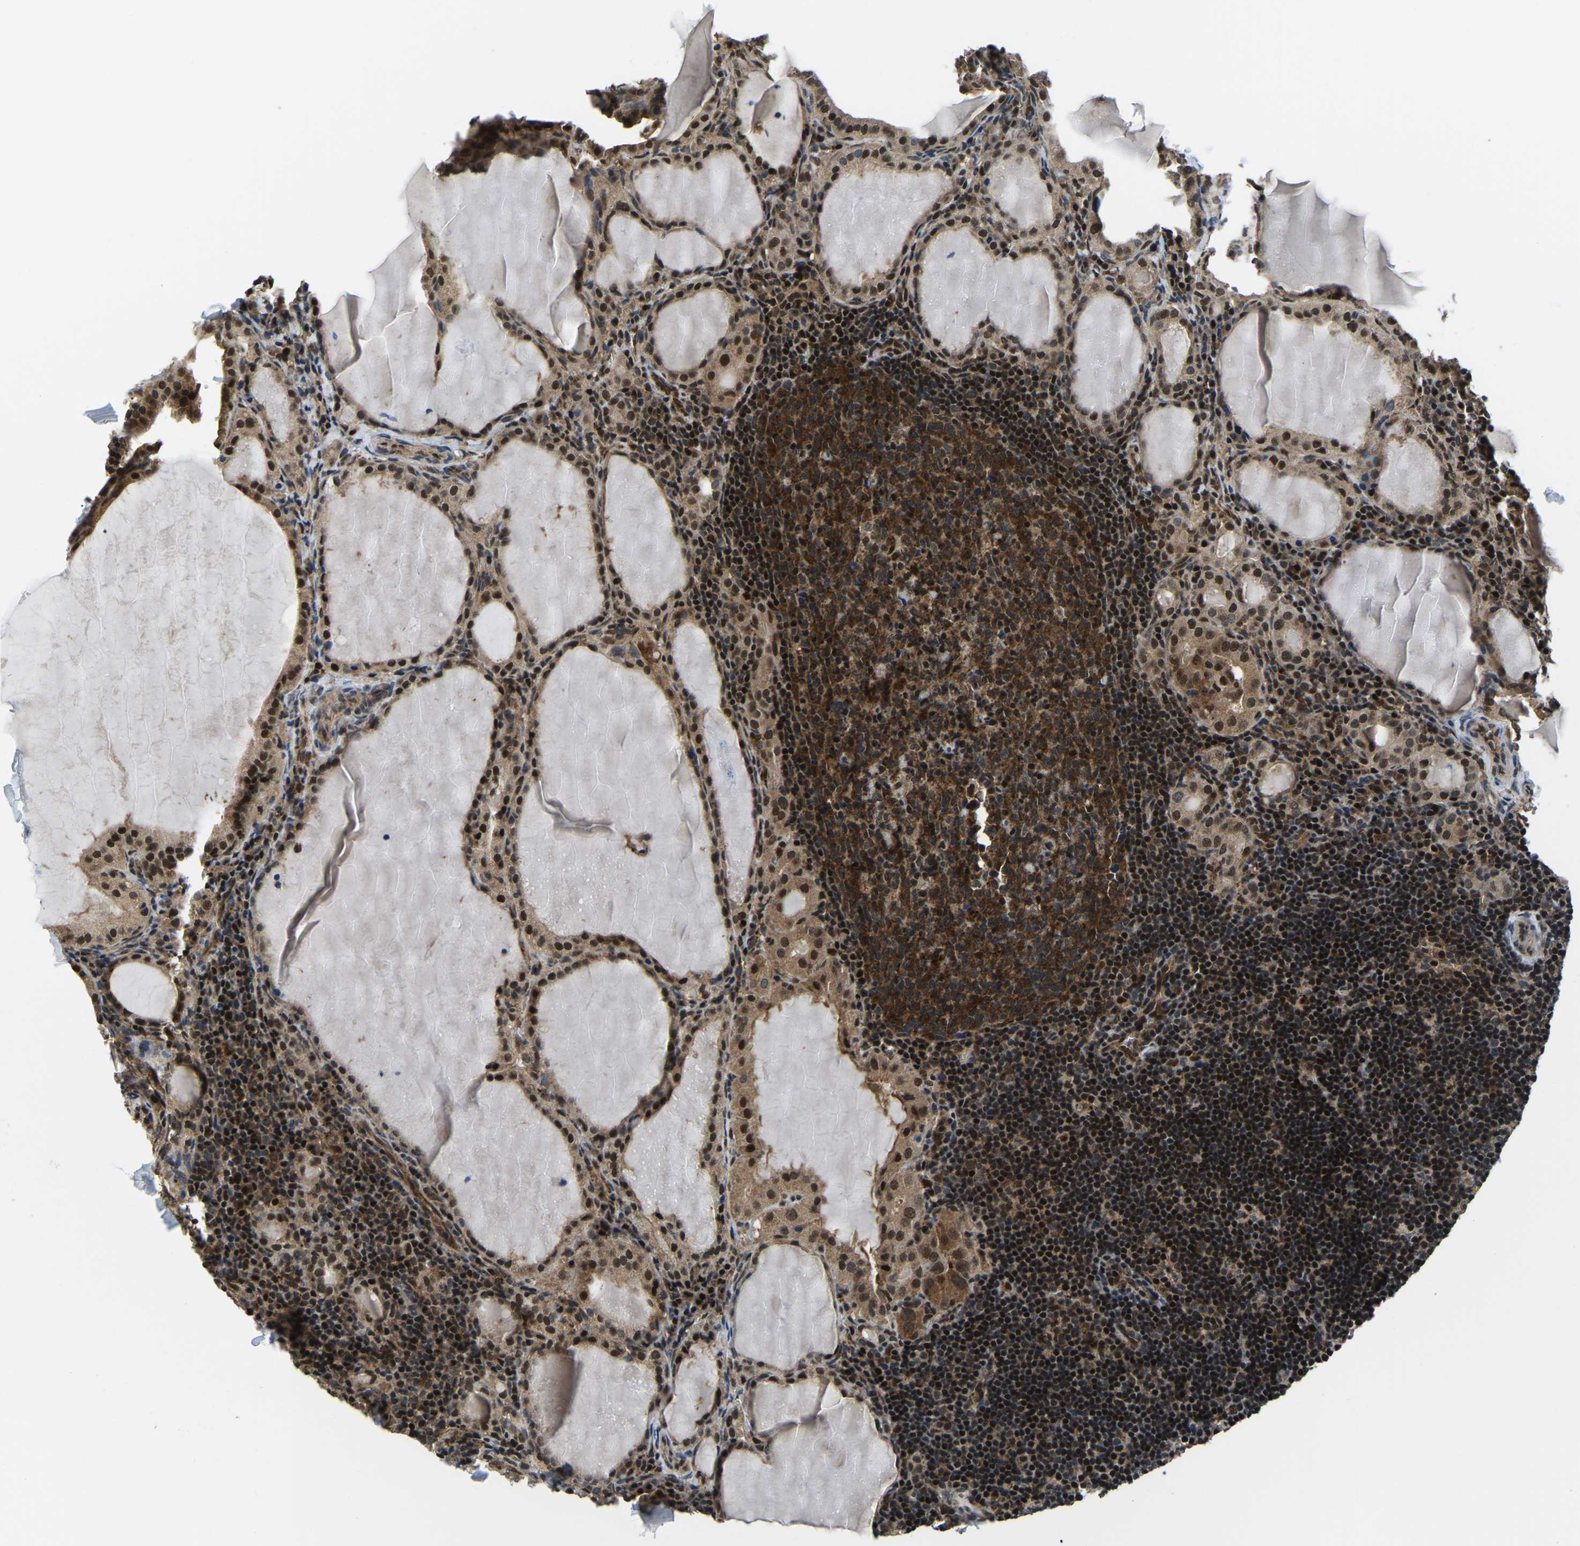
{"staining": {"intensity": "strong", "quantity": ">75%", "location": "cytoplasmic/membranous,nuclear"}, "tissue": "thyroid cancer", "cell_type": "Tumor cells", "image_type": "cancer", "snomed": [{"axis": "morphology", "description": "Papillary adenocarcinoma, NOS"}, {"axis": "topography", "description": "Thyroid gland"}], "caption": "DAB immunohistochemical staining of thyroid papillary adenocarcinoma demonstrates strong cytoplasmic/membranous and nuclear protein expression in approximately >75% of tumor cells.", "gene": "DFFA", "patient": {"sex": "female", "age": 42}}